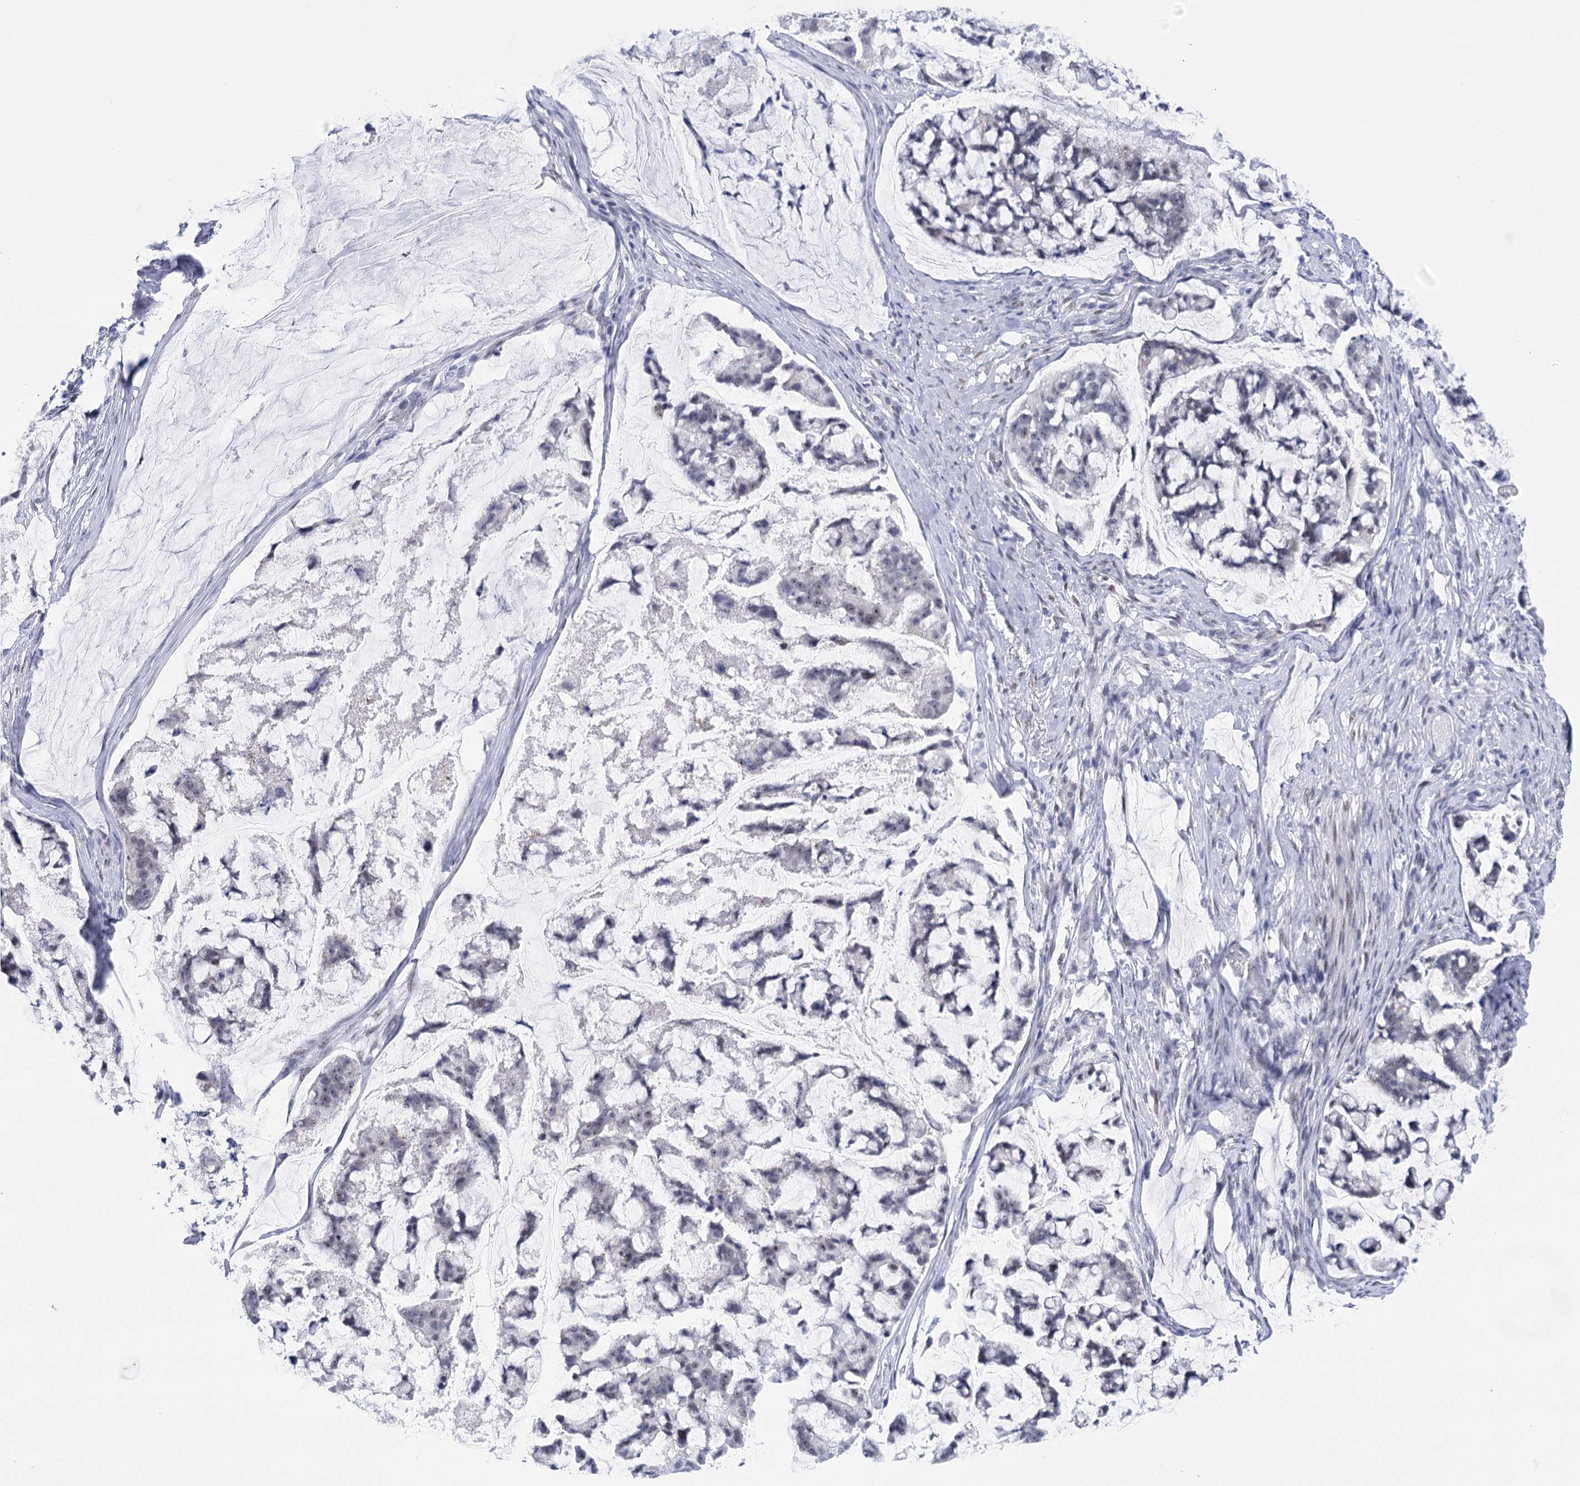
{"staining": {"intensity": "negative", "quantity": "none", "location": "none"}, "tissue": "stomach cancer", "cell_type": "Tumor cells", "image_type": "cancer", "snomed": [{"axis": "morphology", "description": "Adenocarcinoma, NOS"}, {"axis": "topography", "description": "Stomach, lower"}], "caption": "Protein analysis of stomach cancer exhibits no significant staining in tumor cells.", "gene": "HORMAD1", "patient": {"sex": "male", "age": 67}}